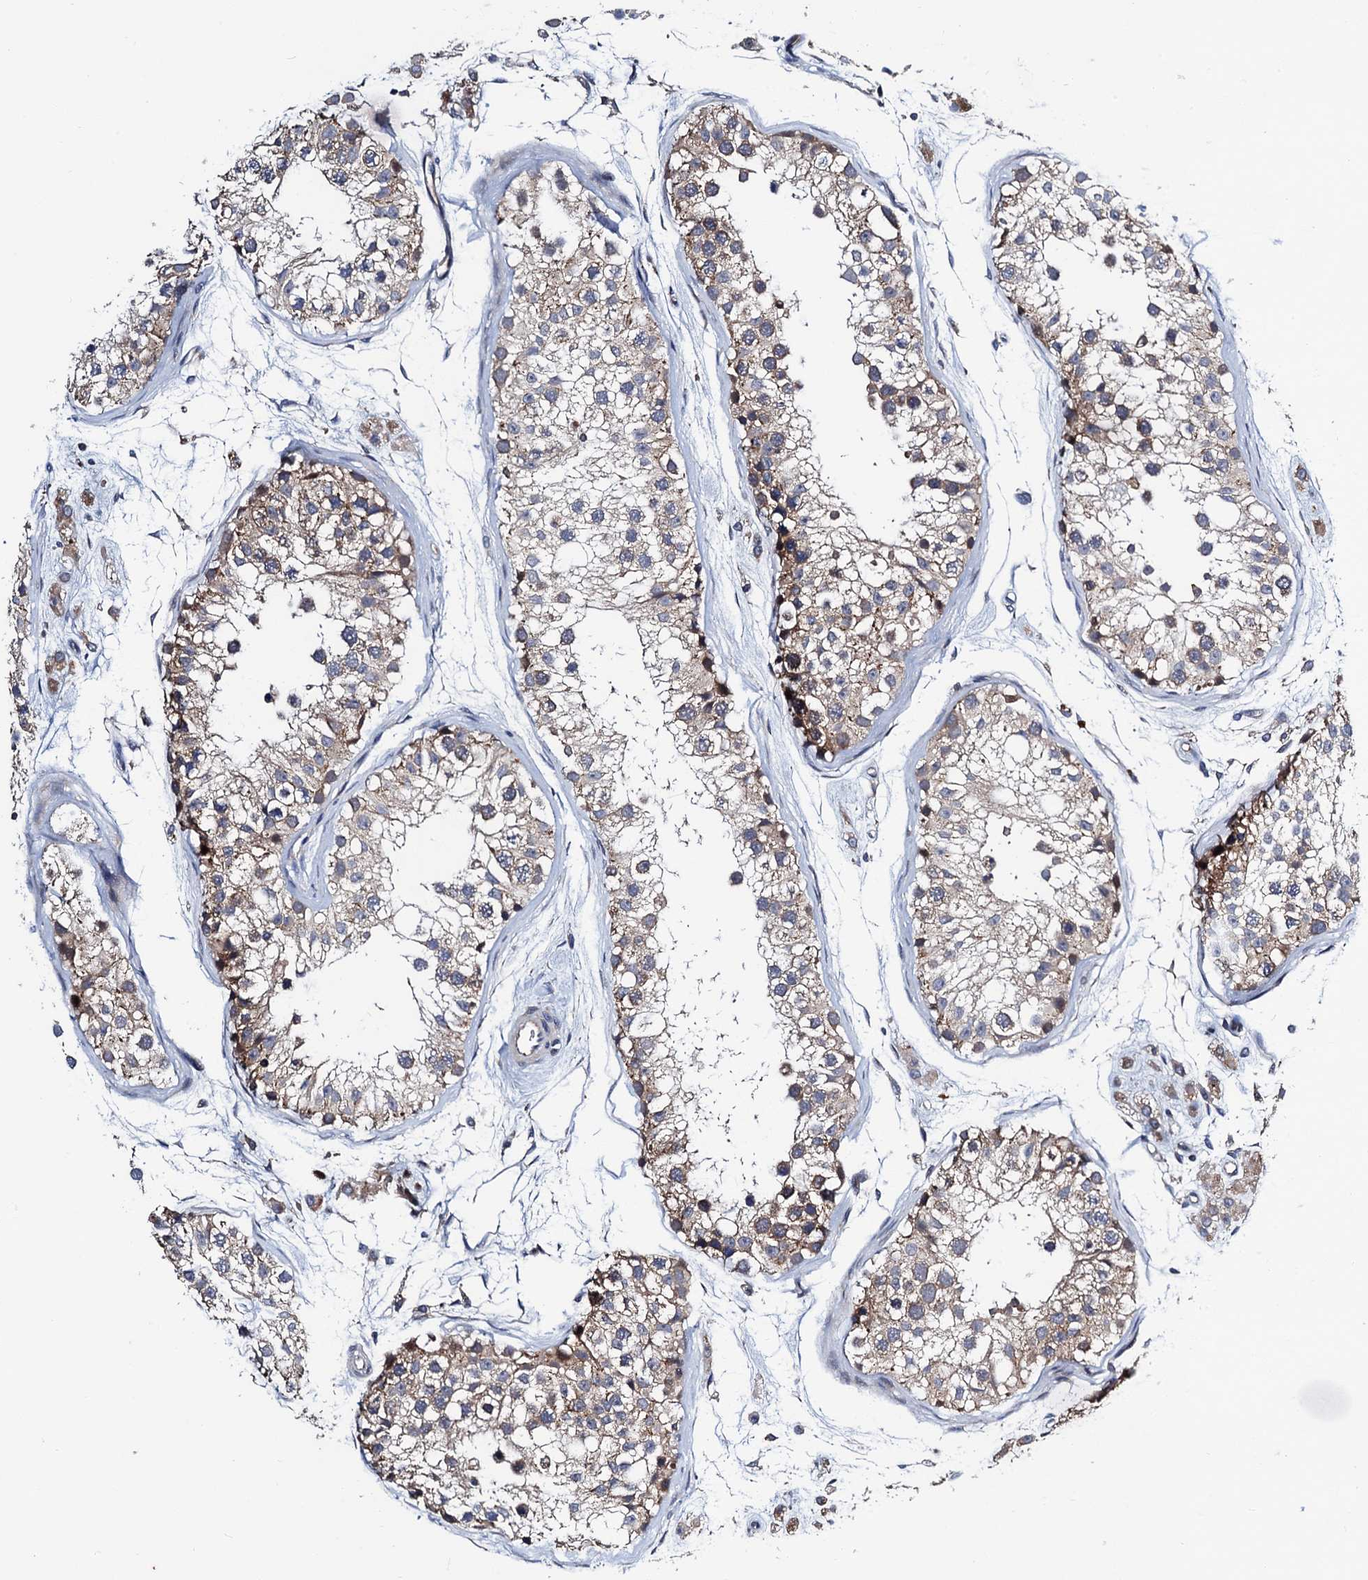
{"staining": {"intensity": "moderate", "quantity": ">75%", "location": "cytoplasmic/membranous"}, "tissue": "testis", "cell_type": "Cells in seminiferous ducts", "image_type": "normal", "snomed": [{"axis": "morphology", "description": "Normal tissue, NOS"}, {"axis": "morphology", "description": "Adenocarcinoma, metastatic, NOS"}, {"axis": "topography", "description": "Testis"}], "caption": "DAB (3,3'-diaminobenzidine) immunohistochemical staining of unremarkable human testis displays moderate cytoplasmic/membranous protein staining in about >75% of cells in seminiferous ducts.", "gene": "NAA16", "patient": {"sex": "male", "age": 26}}